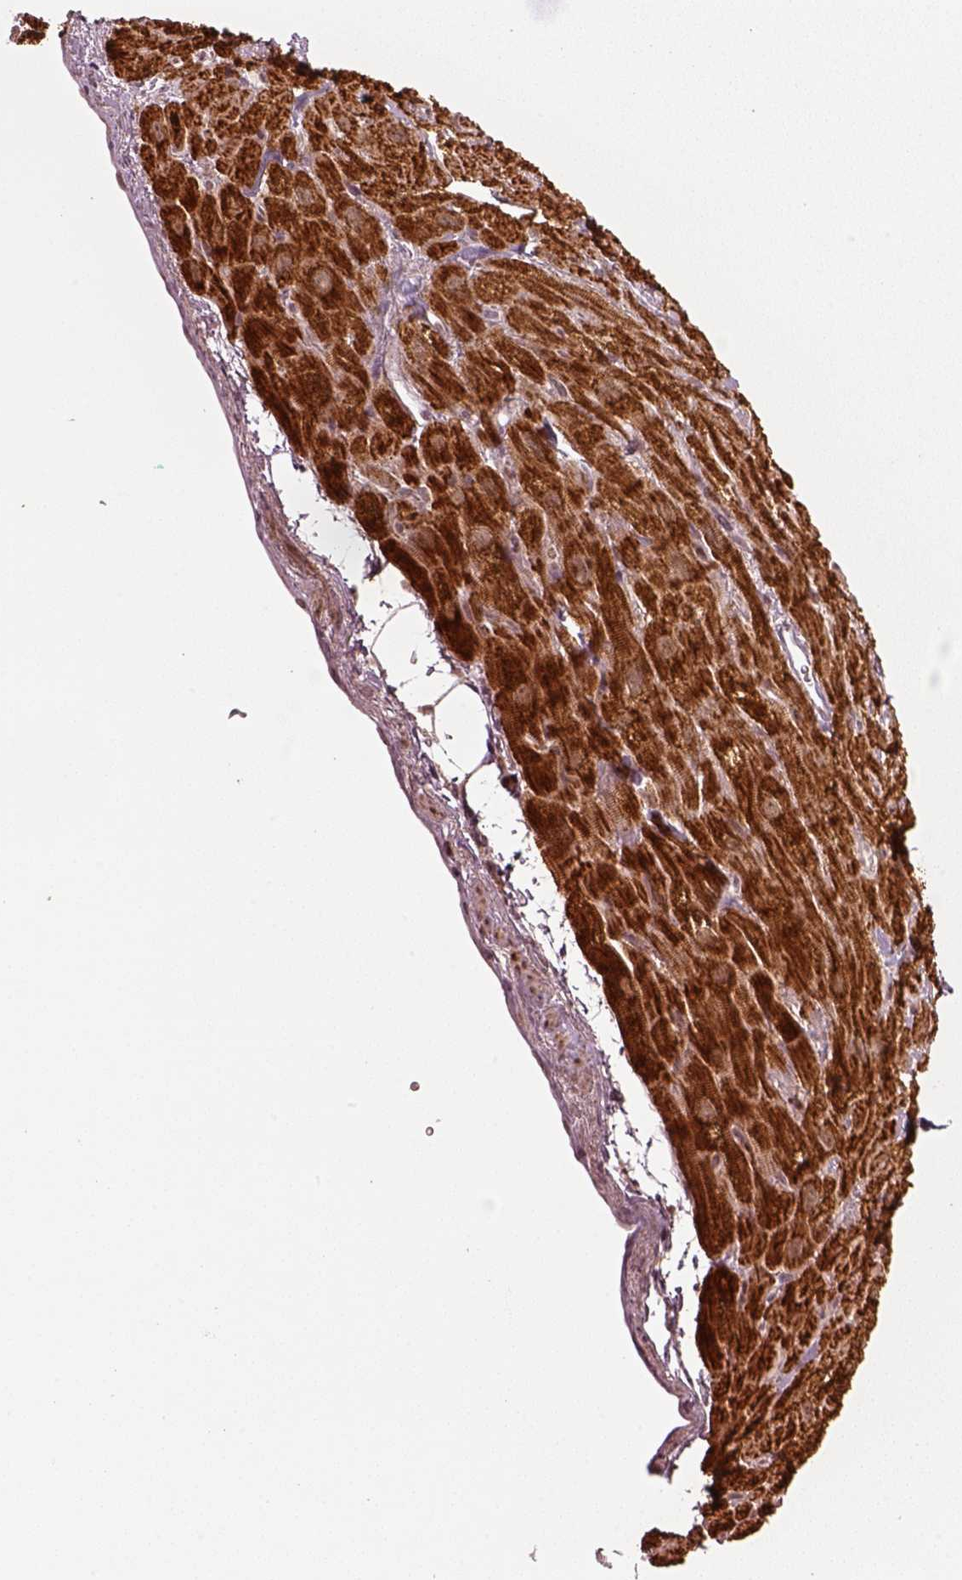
{"staining": {"intensity": "strong", "quantity": ">75%", "location": "cytoplasmic/membranous"}, "tissue": "heart muscle", "cell_type": "Cardiomyocytes", "image_type": "normal", "snomed": [{"axis": "morphology", "description": "Normal tissue, NOS"}, {"axis": "topography", "description": "Heart"}], "caption": "Brown immunohistochemical staining in benign human heart muscle exhibits strong cytoplasmic/membranous staining in approximately >75% of cardiomyocytes. The staining was performed using DAB (3,3'-diaminobenzidine), with brown indicating positive protein expression. Nuclei are stained blue with hematoxylin.", "gene": "SEL1L3", "patient": {"sex": "female", "age": 62}}